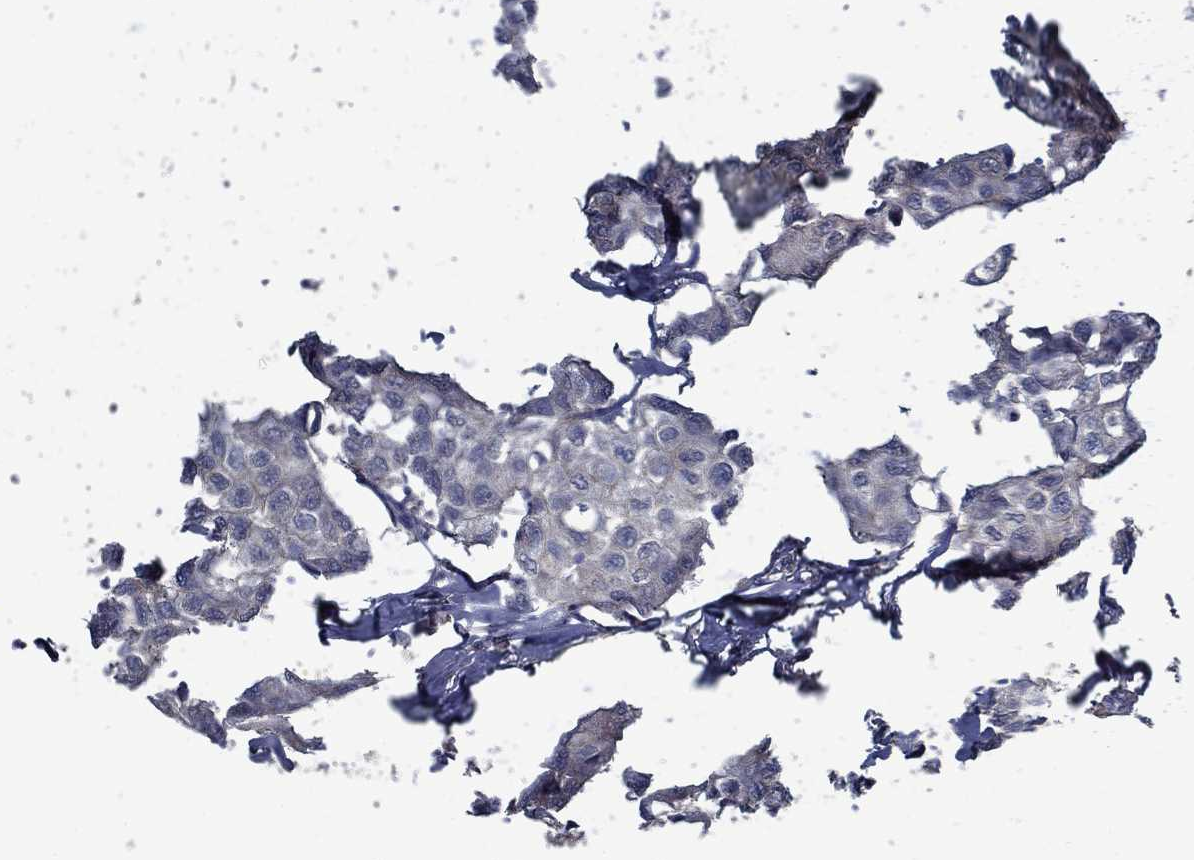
{"staining": {"intensity": "moderate", "quantity": "<25%", "location": "cytoplasmic/membranous"}, "tissue": "breast cancer", "cell_type": "Tumor cells", "image_type": "cancer", "snomed": [{"axis": "morphology", "description": "Duct carcinoma"}, {"axis": "topography", "description": "Breast"}], "caption": "Immunohistochemical staining of human breast intraductal carcinoma exhibits moderate cytoplasmic/membranous protein expression in approximately <25% of tumor cells.", "gene": "SLC44A1", "patient": {"sex": "female", "age": 80}}